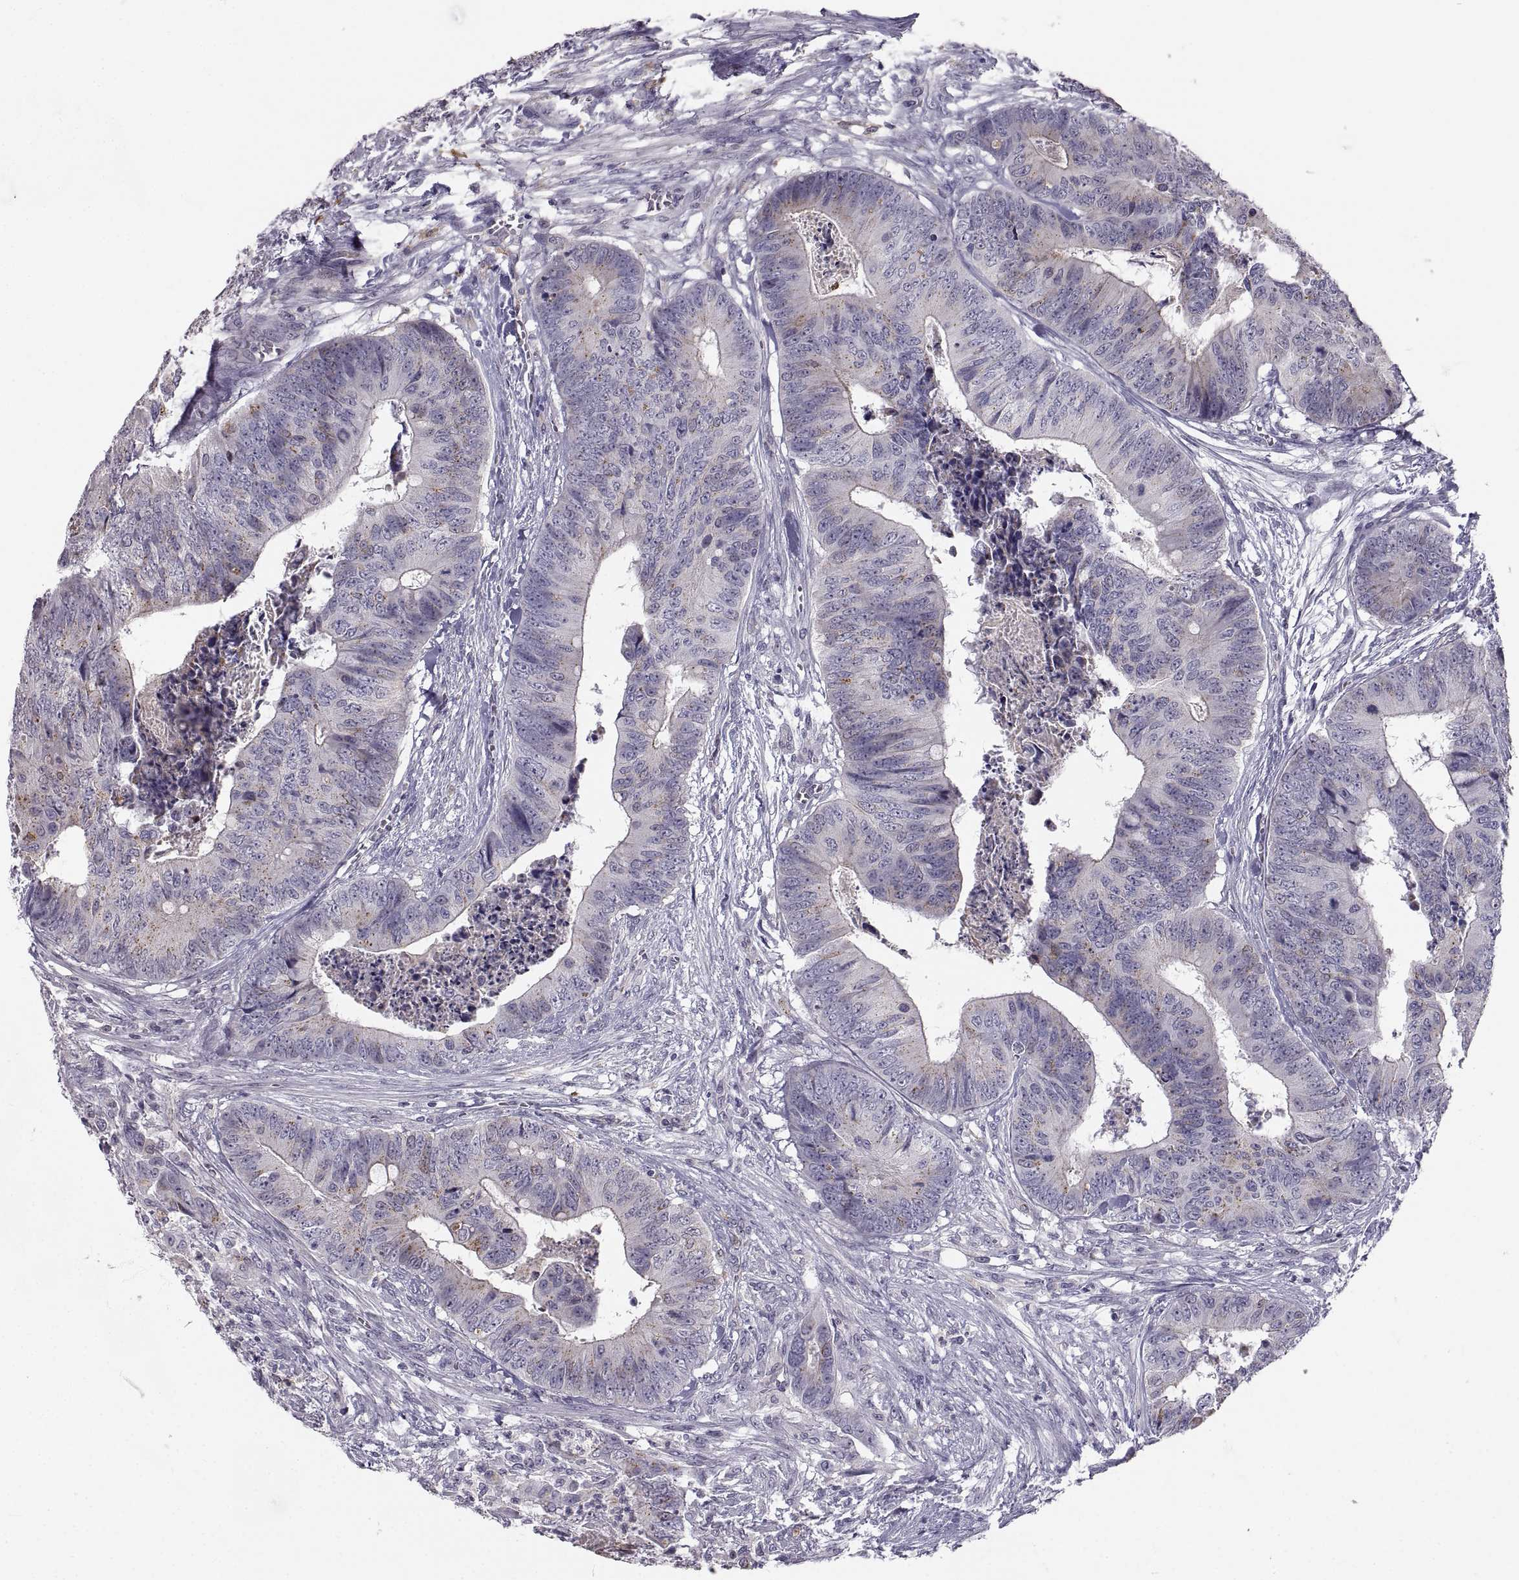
{"staining": {"intensity": "negative", "quantity": "none", "location": "none"}, "tissue": "colorectal cancer", "cell_type": "Tumor cells", "image_type": "cancer", "snomed": [{"axis": "morphology", "description": "Adenocarcinoma, NOS"}, {"axis": "topography", "description": "Colon"}], "caption": "Protein analysis of adenocarcinoma (colorectal) shows no significant positivity in tumor cells.", "gene": "PGM5", "patient": {"sex": "male", "age": 84}}